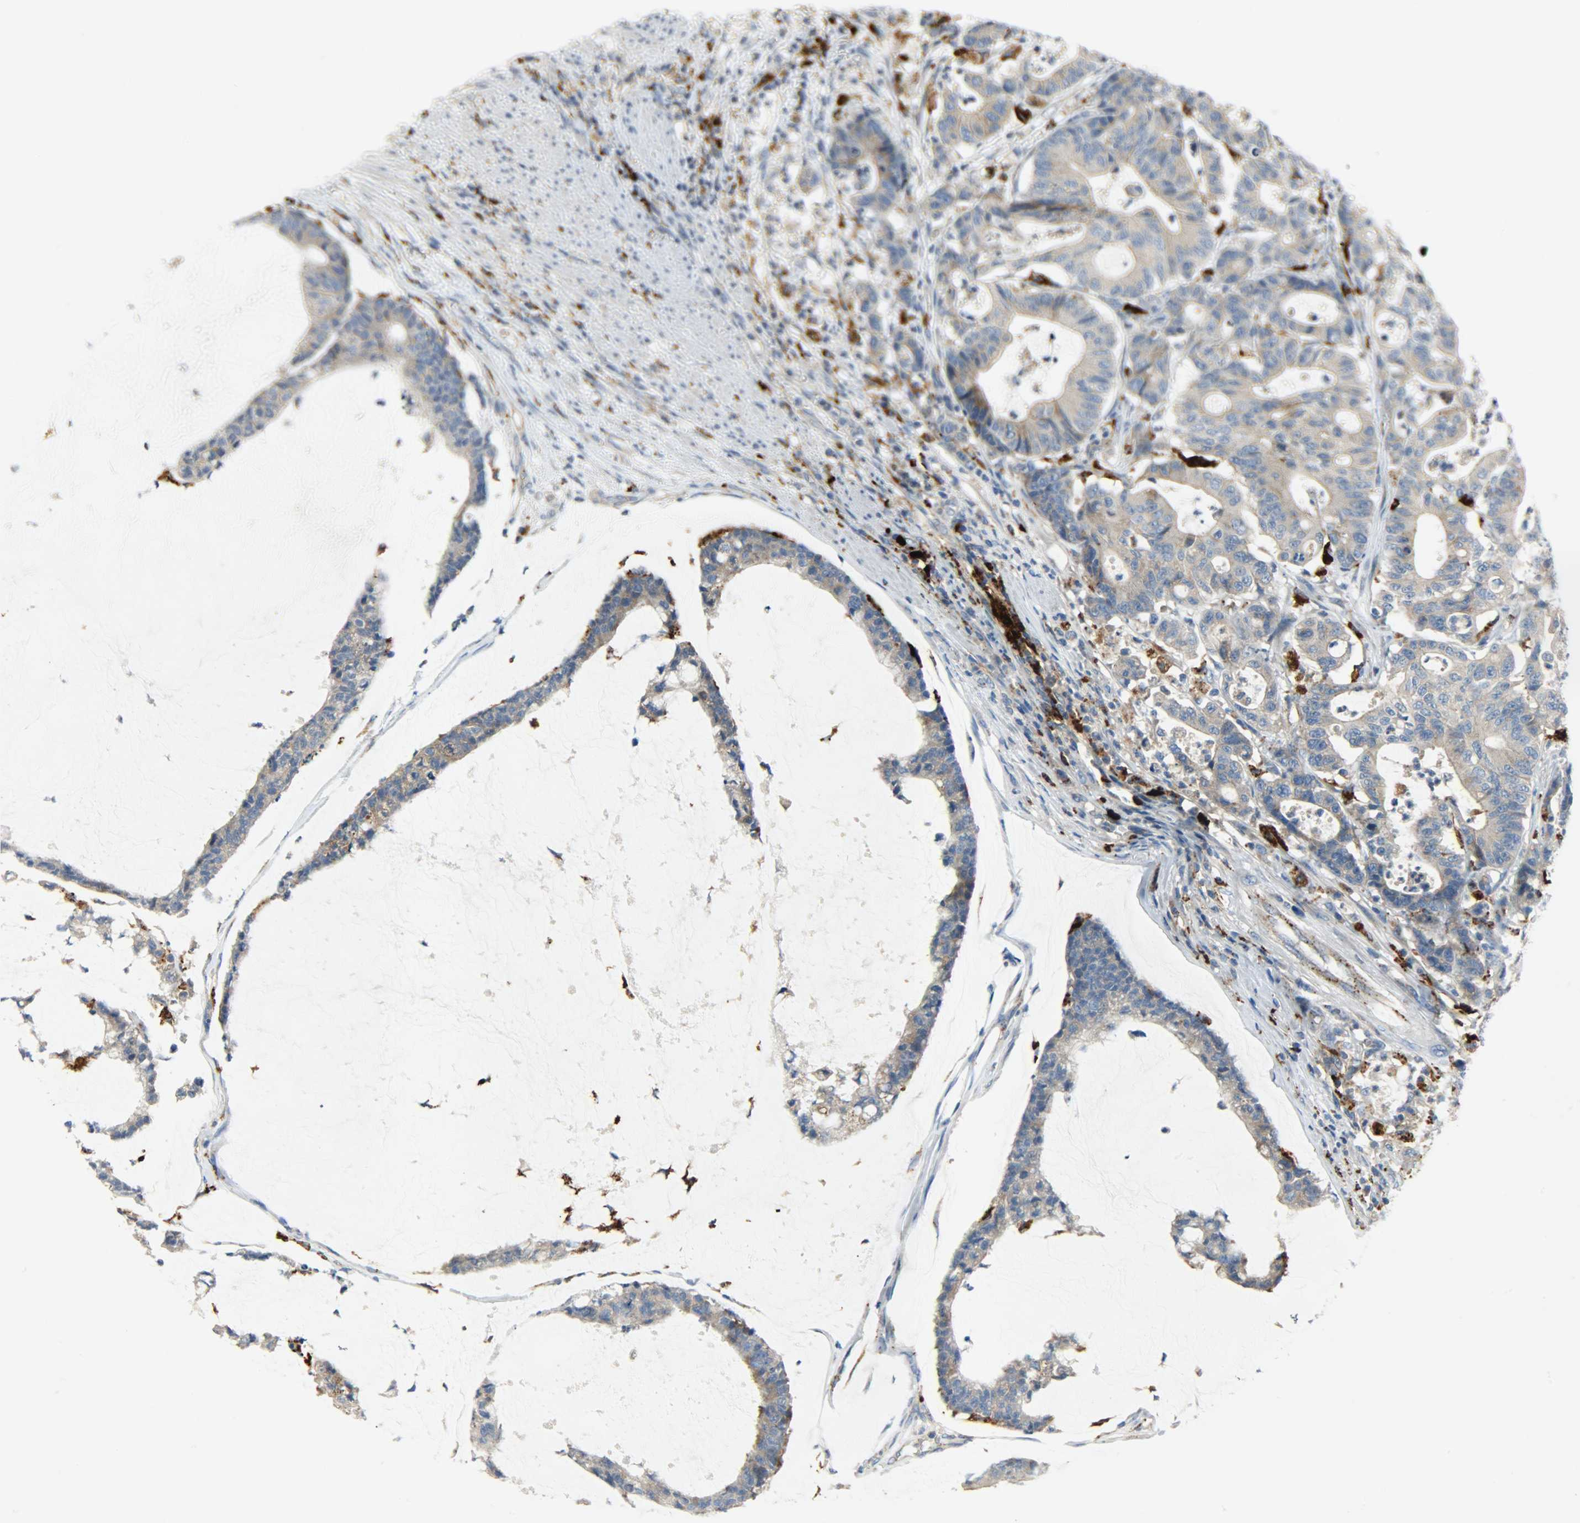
{"staining": {"intensity": "weak", "quantity": ">75%", "location": "cytoplasmic/membranous"}, "tissue": "colorectal cancer", "cell_type": "Tumor cells", "image_type": "cancer", "snomed": [{"axis": "morphology", "description": "Adenocarcinoma, NOS"}, {"axis": "topography", "description": "Colon"}], "caption": "Immunohistochemical staining of human colorectal cancer exhibits low levels of weak cytoplasmic/membranous protein positivity in approximately >75% of tumor cells.", "gene": "ASAH1", "patient": {"sex": "female", "age": 84}}